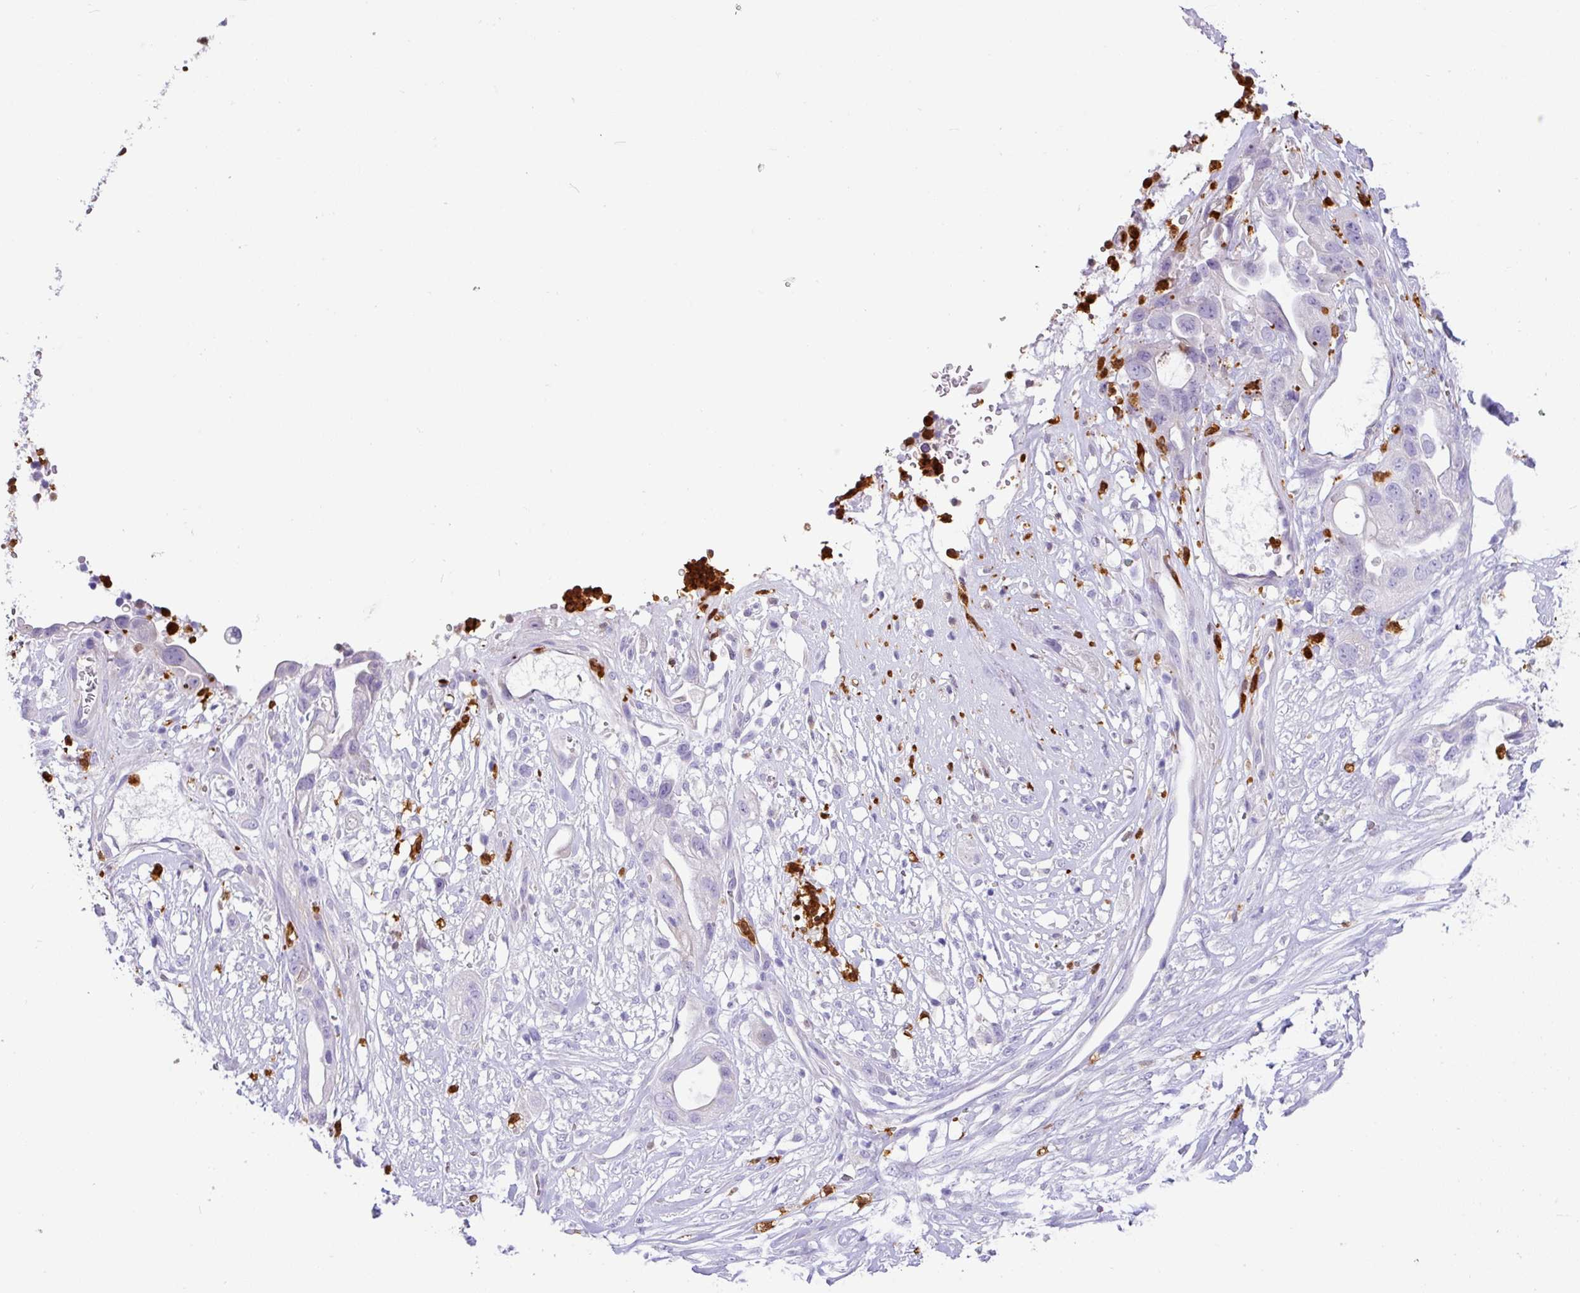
{"staining": {"intensity": "negative", "quantity": "none", "location": "none"}, "tissue": "pancreatic cancer", "cell_type": "Tumor cells", "image_type": "cancer", "snomed": [{"axis": "morphology", "description": "Adenocarcinoma, NOS"}, {"axis": "topography", "description": "Pancreas"}], "caption": "A high-resolution histopathology image shows IHC staining of pancreatic adenocarcinoma, which reveals no significant positivity in tumor cells. (DAB (3,3'-diaminobenzidine) IHC with hematoxylin counter stain).", "gene": "SH2D3C", "patient": {"sex": "male", "age": 44}}